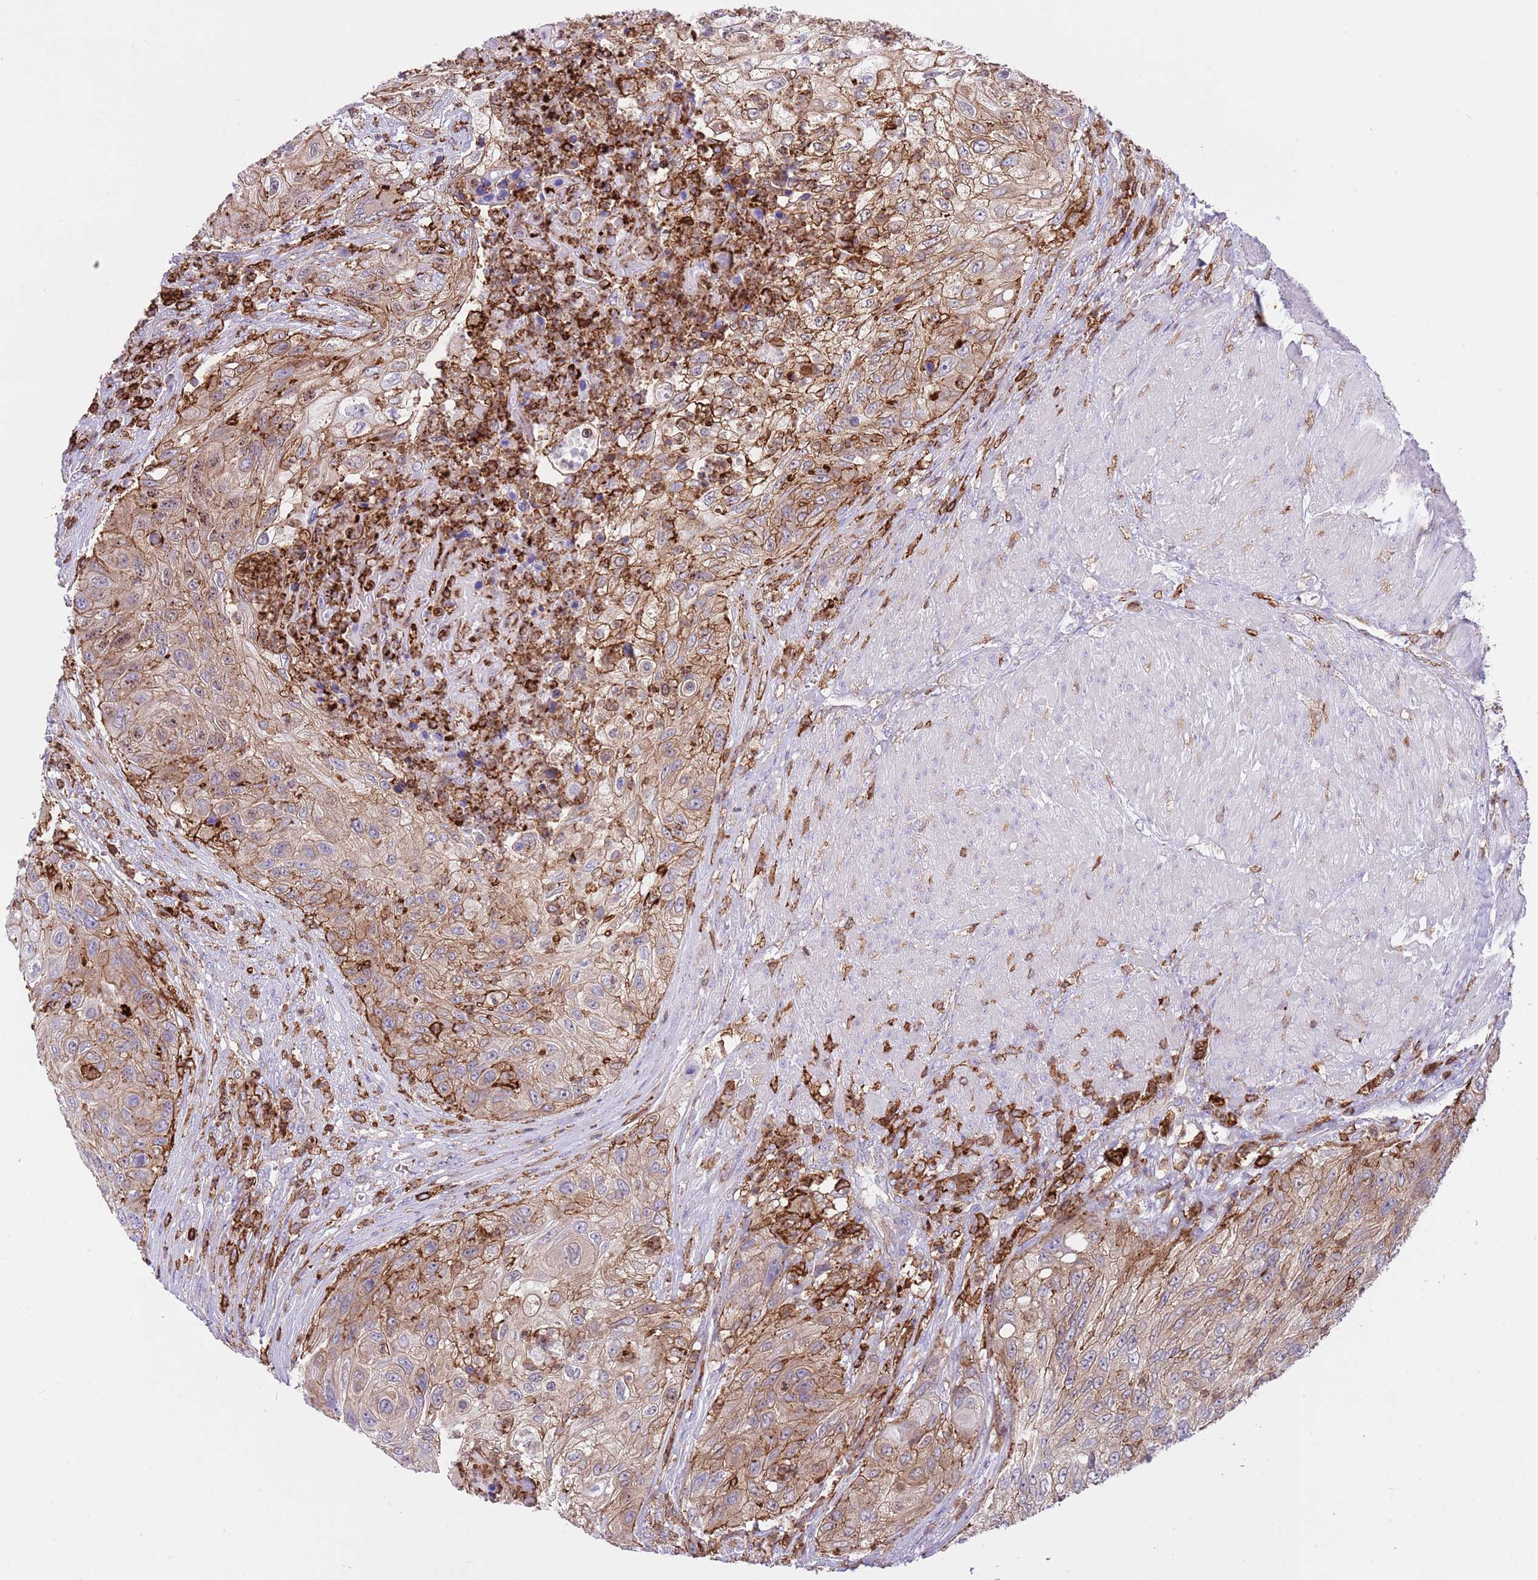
{"staining": {"intensity": "moderate", "quantity": ">75%", "location": "cytoplasmic/membranous"}, "tissue": "urothelial cancer", "cell_type": "Tumor cells", "image_type": "cancer", "snomed": [{"axis": "morphology", "description": "Urothelial carcinoma, High grade"}, {"axis": "topography", "description": "Urinary bladder"}], "caption": "Urothelial cancer stained for a protein reveals moderate cytoplasmic/membranous positivity in tumor cells.", "gene": "EFHD2", "patient": {"sex": "female", "age": 60}}